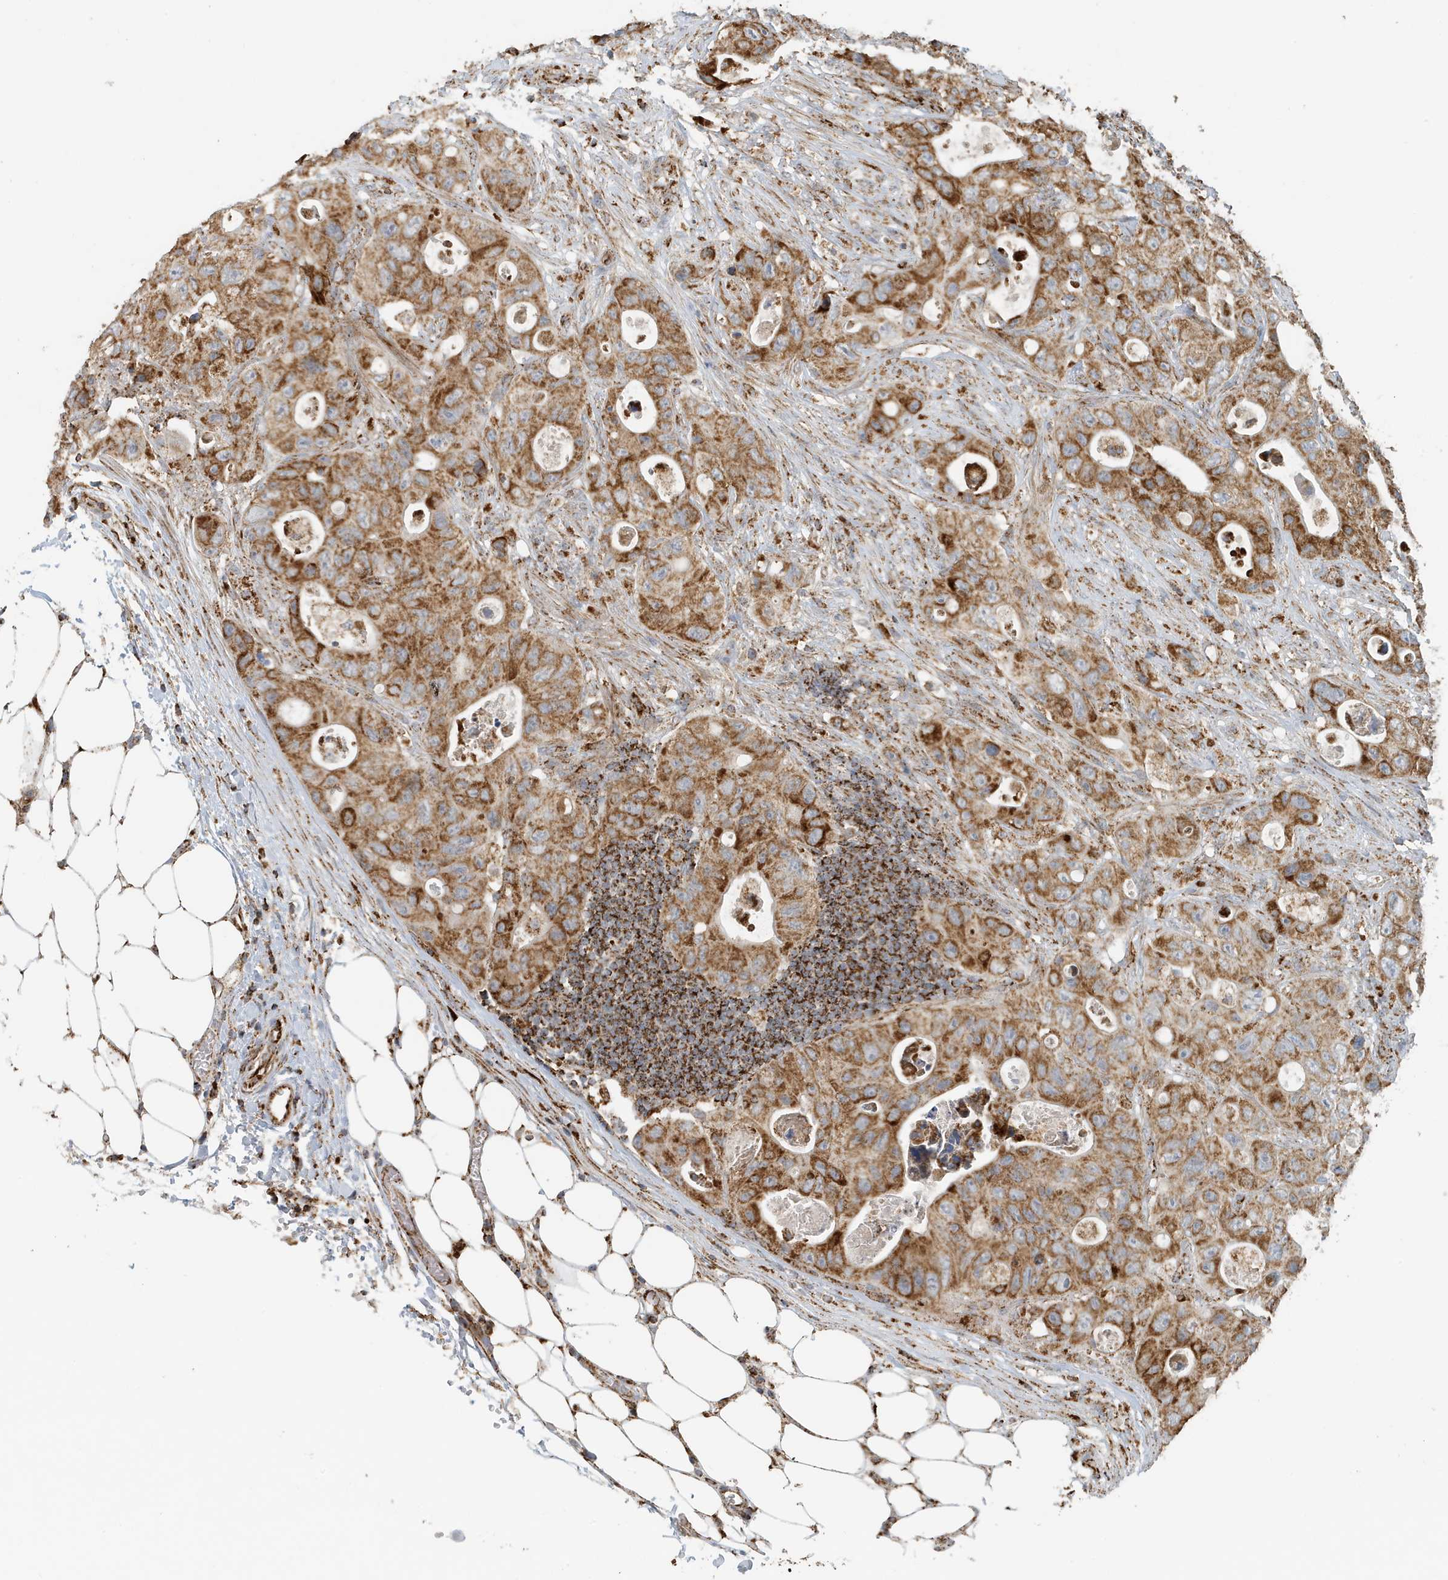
{"staining": {"intensity": "moderate", "quantity": ">75%", "location": "cytoplasmic/membranous"}, "tissue": "colorectal cancer", "cell_type": "Tumor cells", "image_type": "cancer", "snomed": [{"axis": "morphology", "description": "Adenocarcinoma, NOS"}, {"axis": "topography", "description": "Colon"}], "caption": "High-magnification brightfield microscopy of colorectal adenocarcinoma stained with DAB (3,3'-diaminobenzidine) (brown) and counterstained with hematoxylin (blue). tumor cells exhibit moderate cytoplasmic/membranous staining is present in about>75% of cells.", "gene": "MAN1A1", "patient": {"sex": "female", "age": 46}}